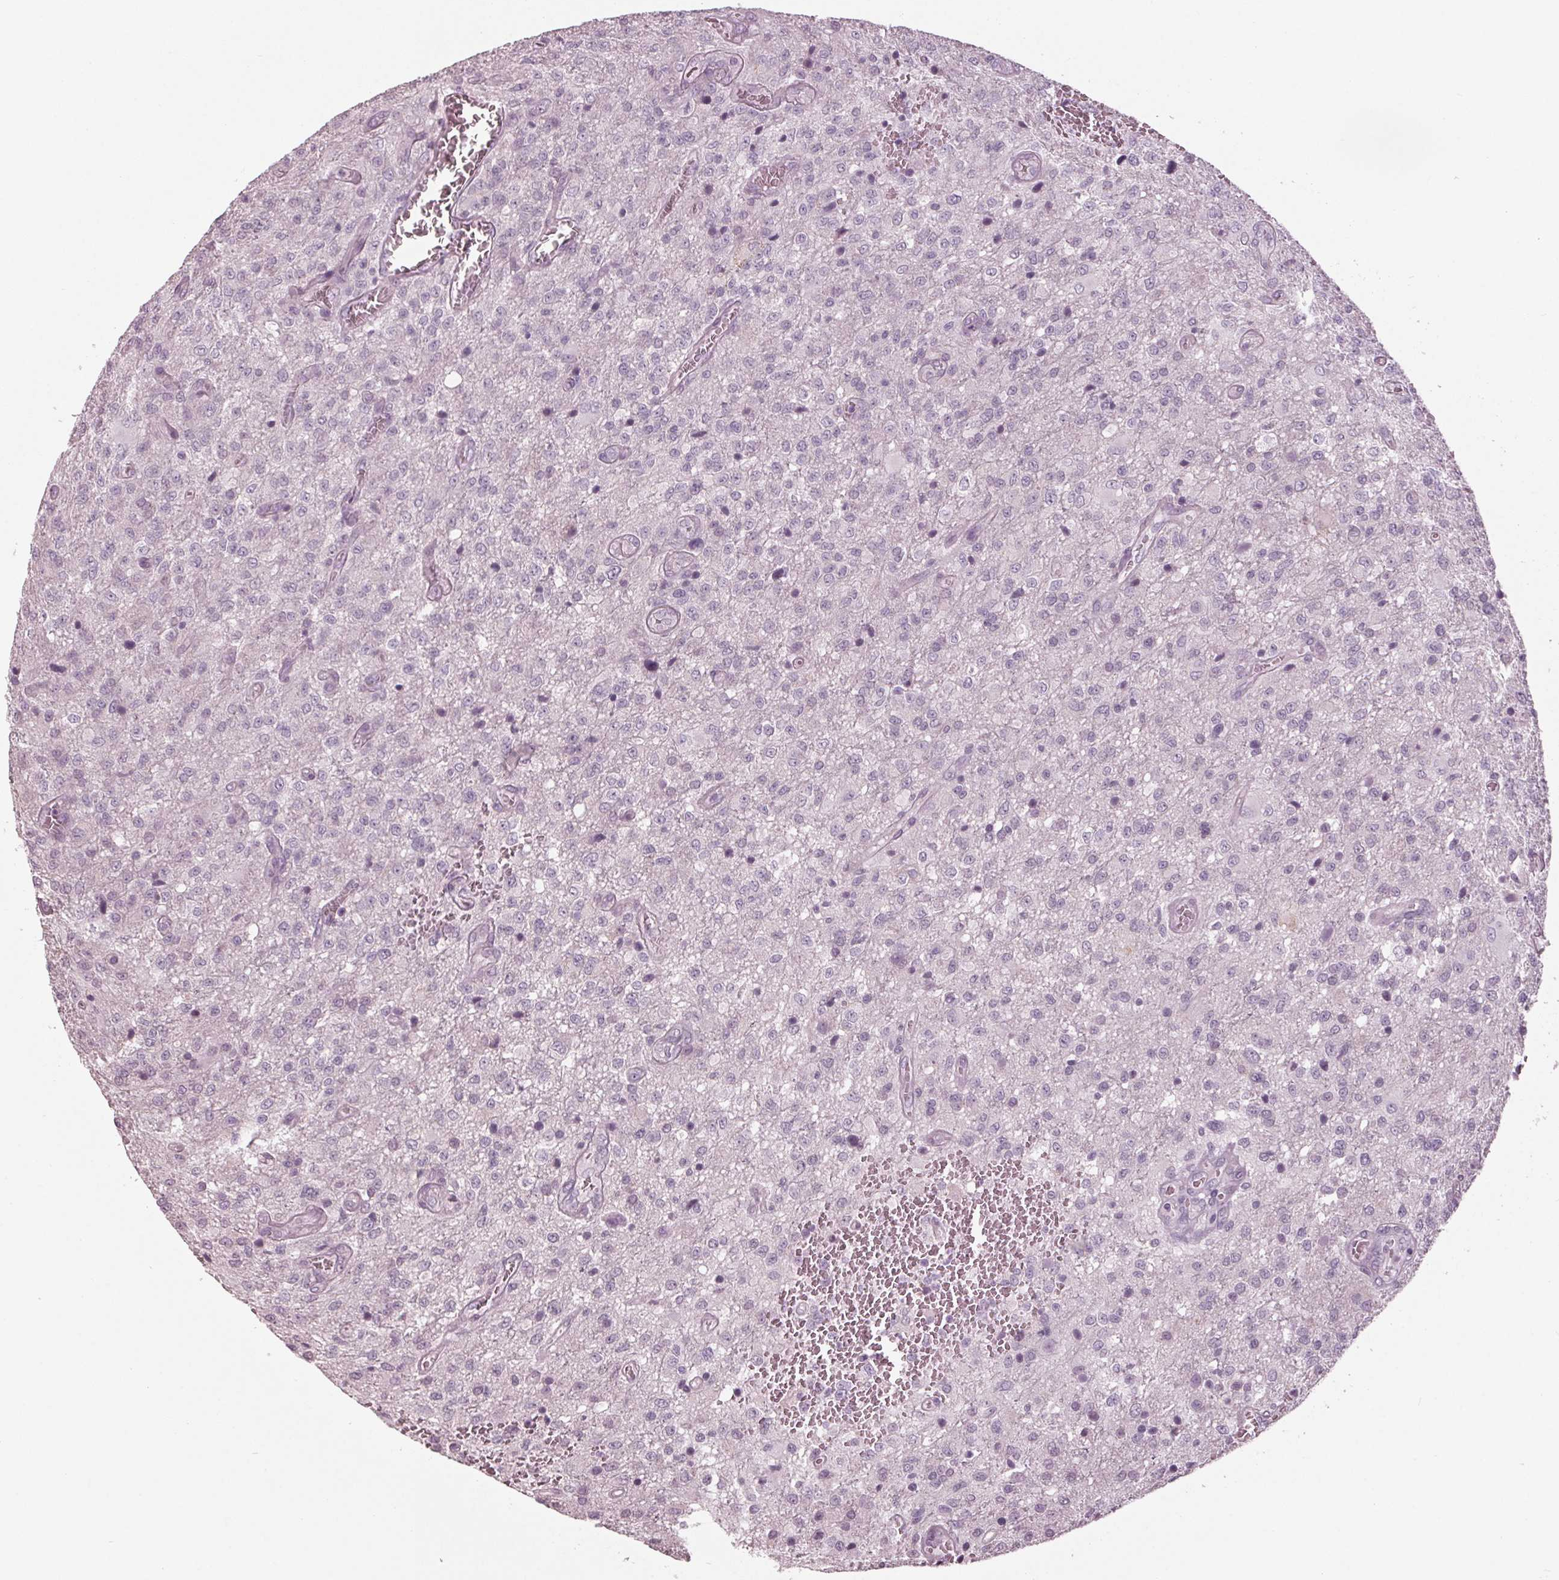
{"staining": {"intensity": "negative", "quantity": "none", "location": "none"}, "tissue": "glioma", "cell_type": "Tumor cells", "image_type": "cancer", "snomed": [{"axis": "morphology", "description": "Glioma, malignant, Low grade"}, {"axis": "topography", "description": "Brain"}], "caption": "Protein analysis of glioma displays no significant staining in tumor cells. Nuclei are stained in blue.", "gene": "TNNC2", "patient": {"sex": "male", "age": 66}}